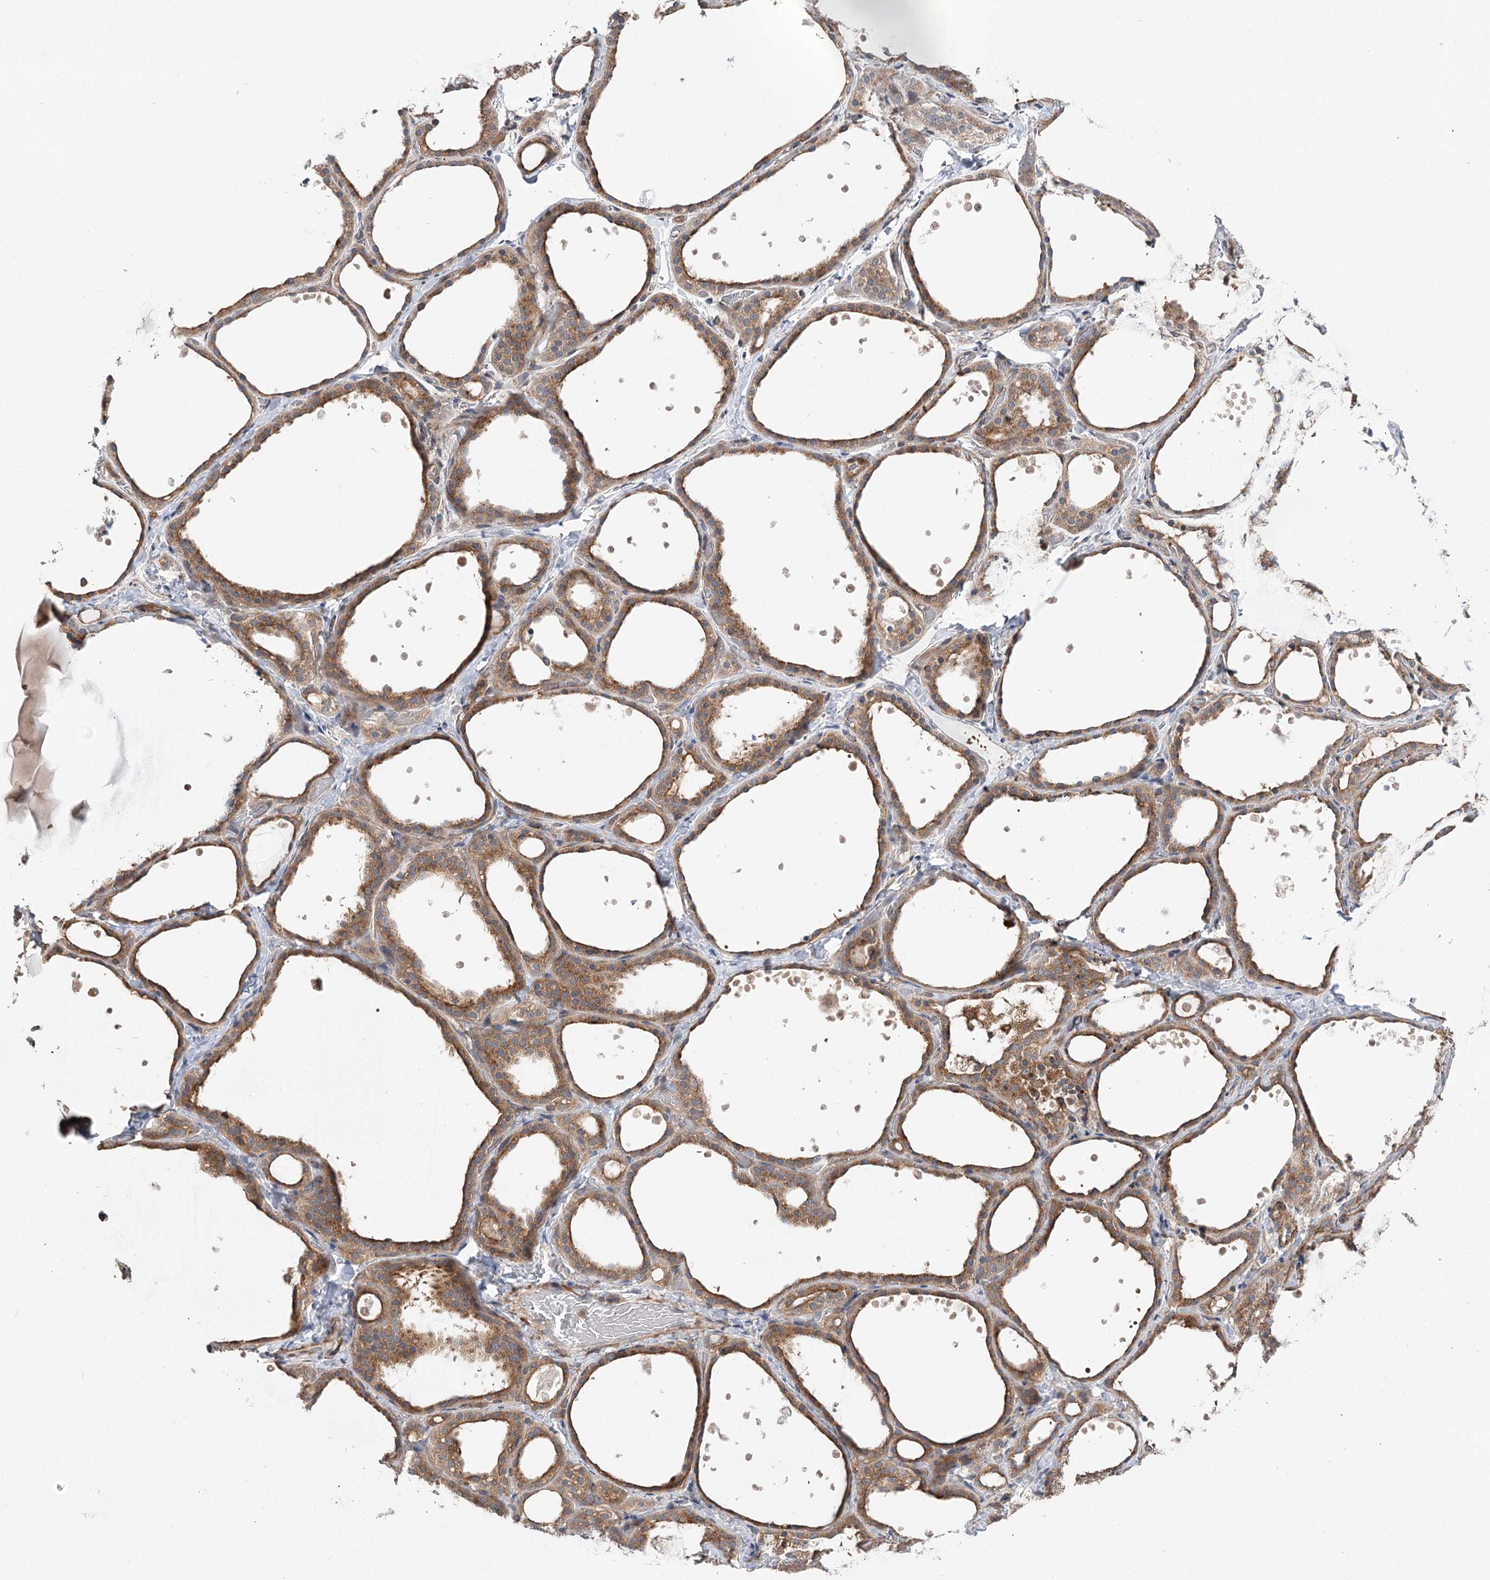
{"staining": {"intensity": "moderate", "quantity": ">75%", "location": "cytoplasmic/membranous"}, "tissue": "thyroid gland", "cell_type": "Glandular cells", "image_type": "normal", "snomed": [{"axis": "morphology", "description": "Normal tissue, NOS"}, {"axis": "topography", "description": "Thyroid gland"}], "caption": "Thyroid gland stained with a brown dye displays moderate cytoplasmic/membranous positive staining in approximately >75% of glandular cells.", "gene": "VPS37B", "patient": {"sex": "female", "age": 44}}